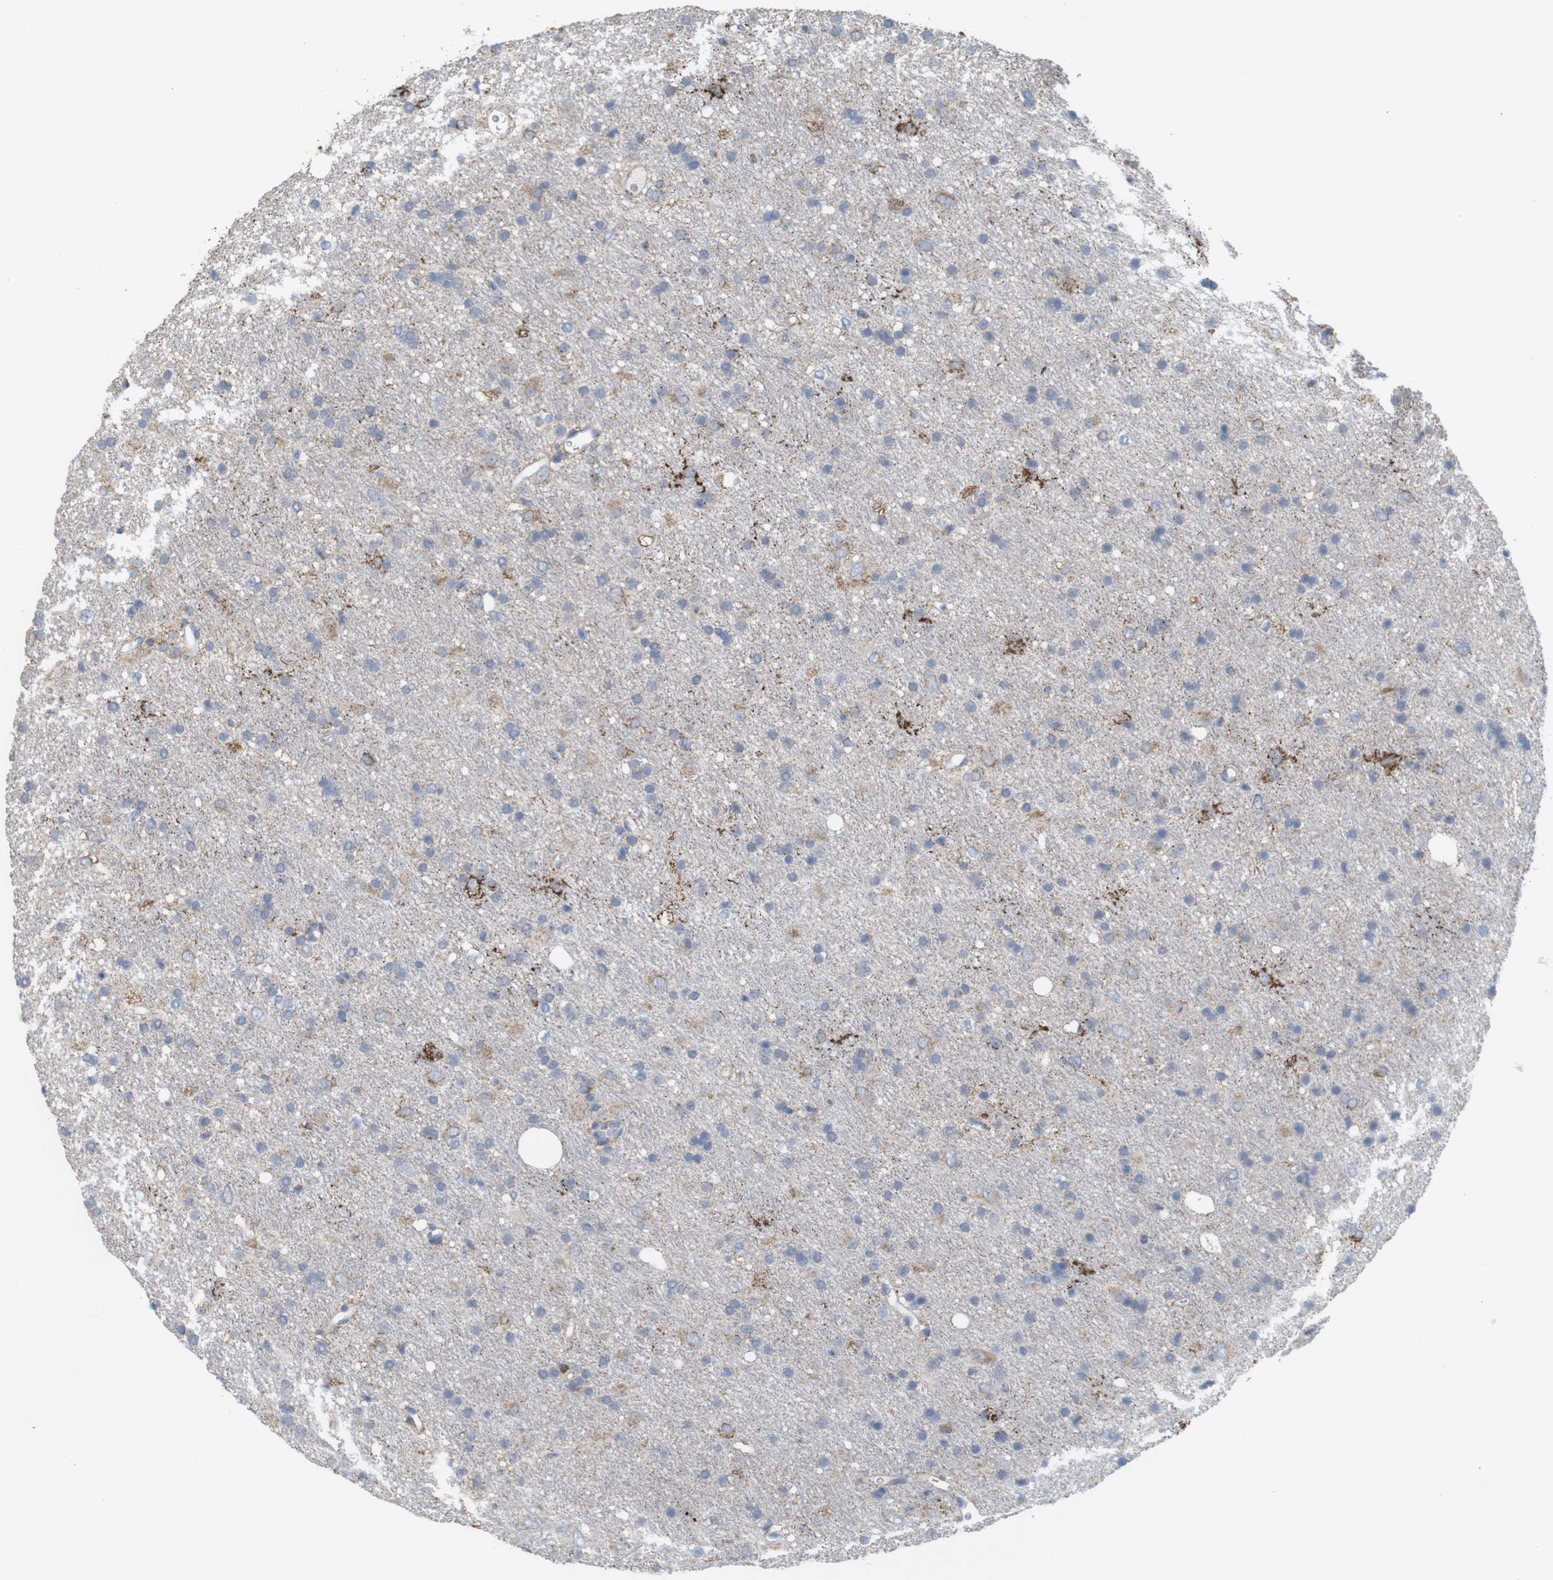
{"staining": {"intensity": "strong", "quantity": "<25%", "location": "cytoplasmic/membranous"}, "tissue": "glioma", "cell_type": "Tumor cells", "image_type": "cancer", "snomed": [{"axis": "morphology", "description": "Glioma, malignant, Low grade"}, {"axis": "topography", "description": "Brain"}], "caption": "Tumor cells show medium levels of strong cytoplasmic/membranous staining in approximately <25% of cells in human malignant glioma (low-grade).", "gene": "PTPRR", "patient": {"sex": "male", "age": 77}}